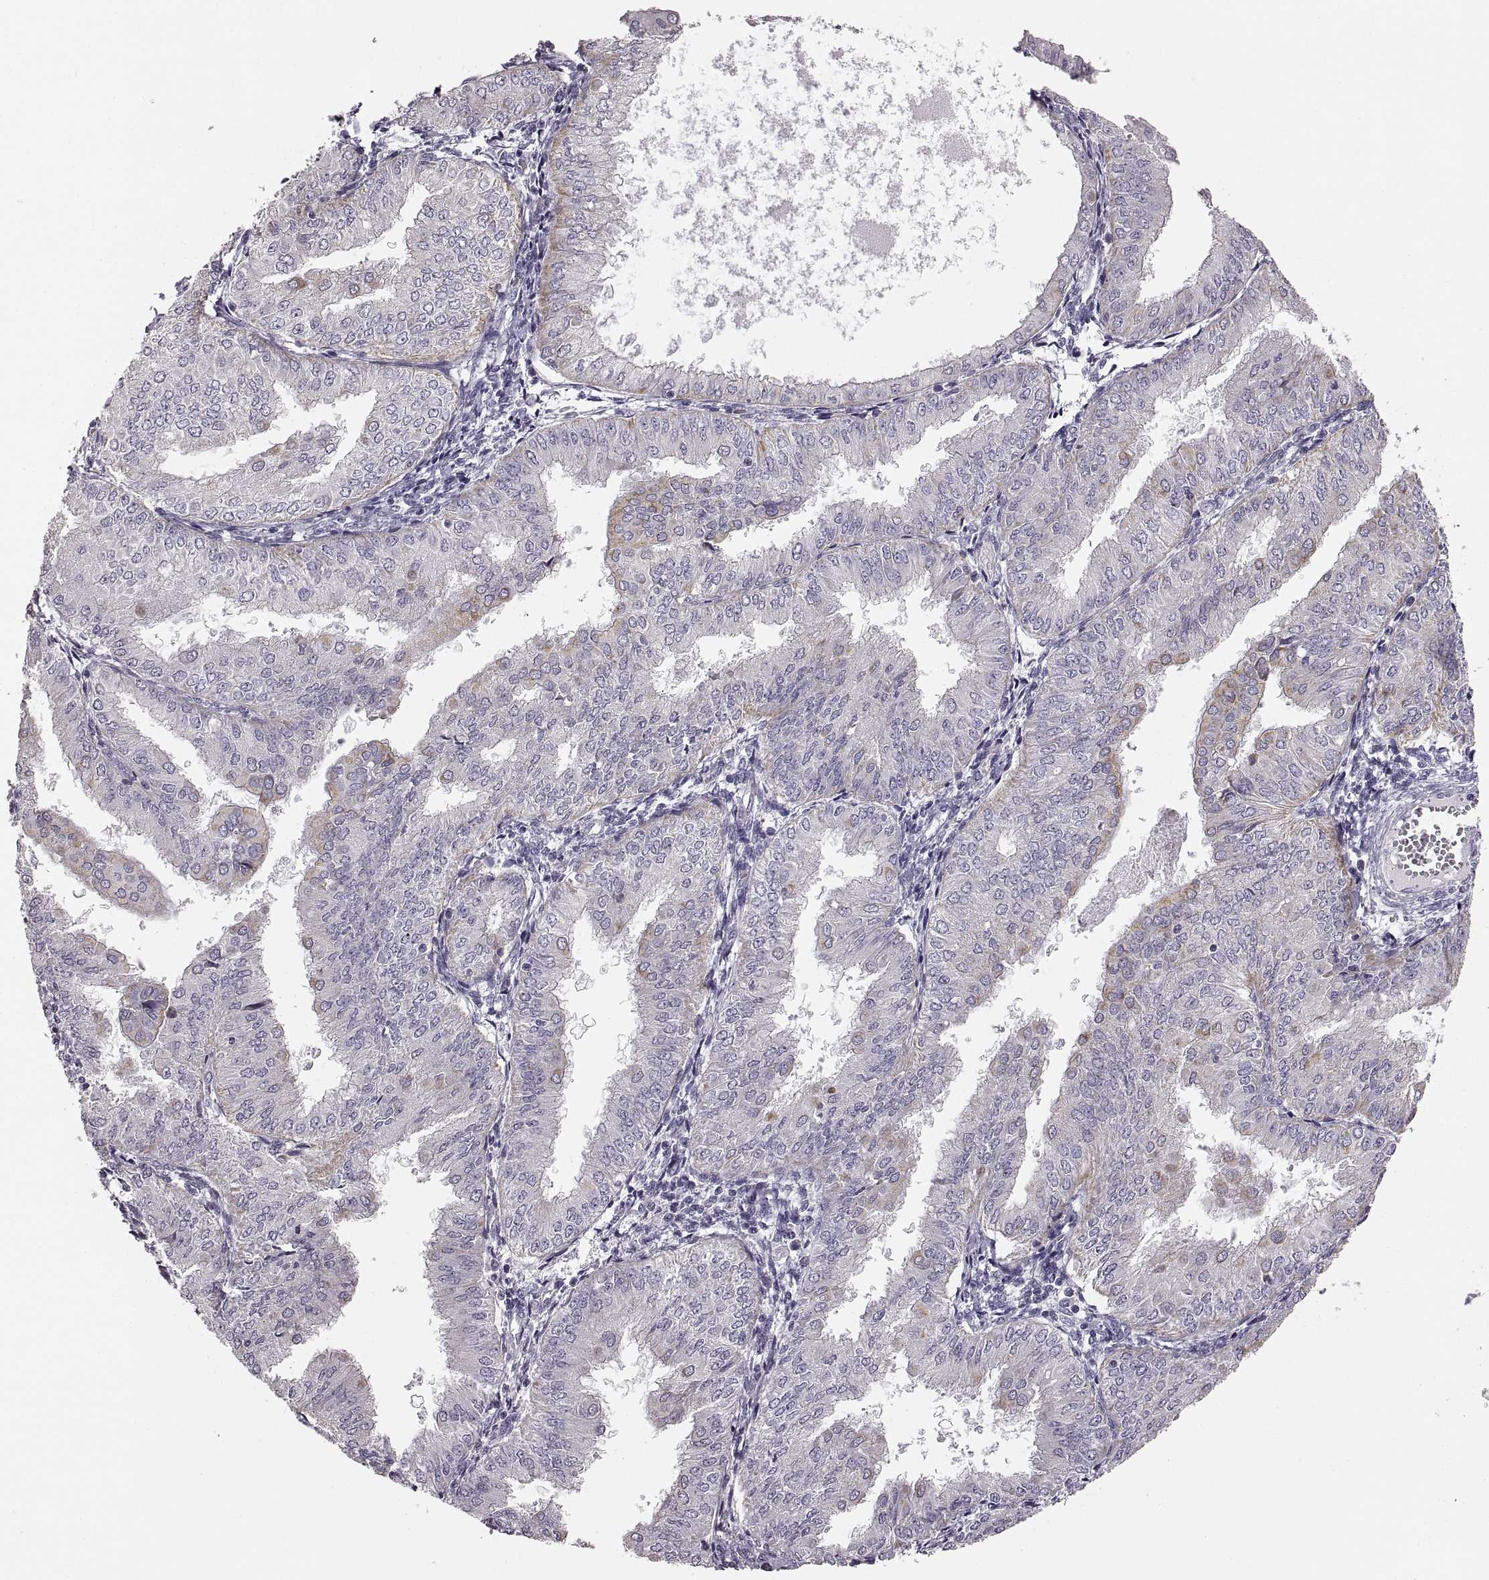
{"staining": {"intensity": "negative", "quantity": "none", "location": "none"}, "tissue": "endometrial cancer", "cell_type": "Tumor cells", "image_type": "cancer", "snomed": [{"axis": "morphology", "description": "Adenocarcinoma, NOS"}, {"axis": "topography", "description": "Endometrium"}], "caption": "Protein analysis of endometrial cancer (adenocarcinoma) exhibits no significant staining in tumor cells.", "gene": "RDH13", "patient": {"sex": "female", "age": 53}}